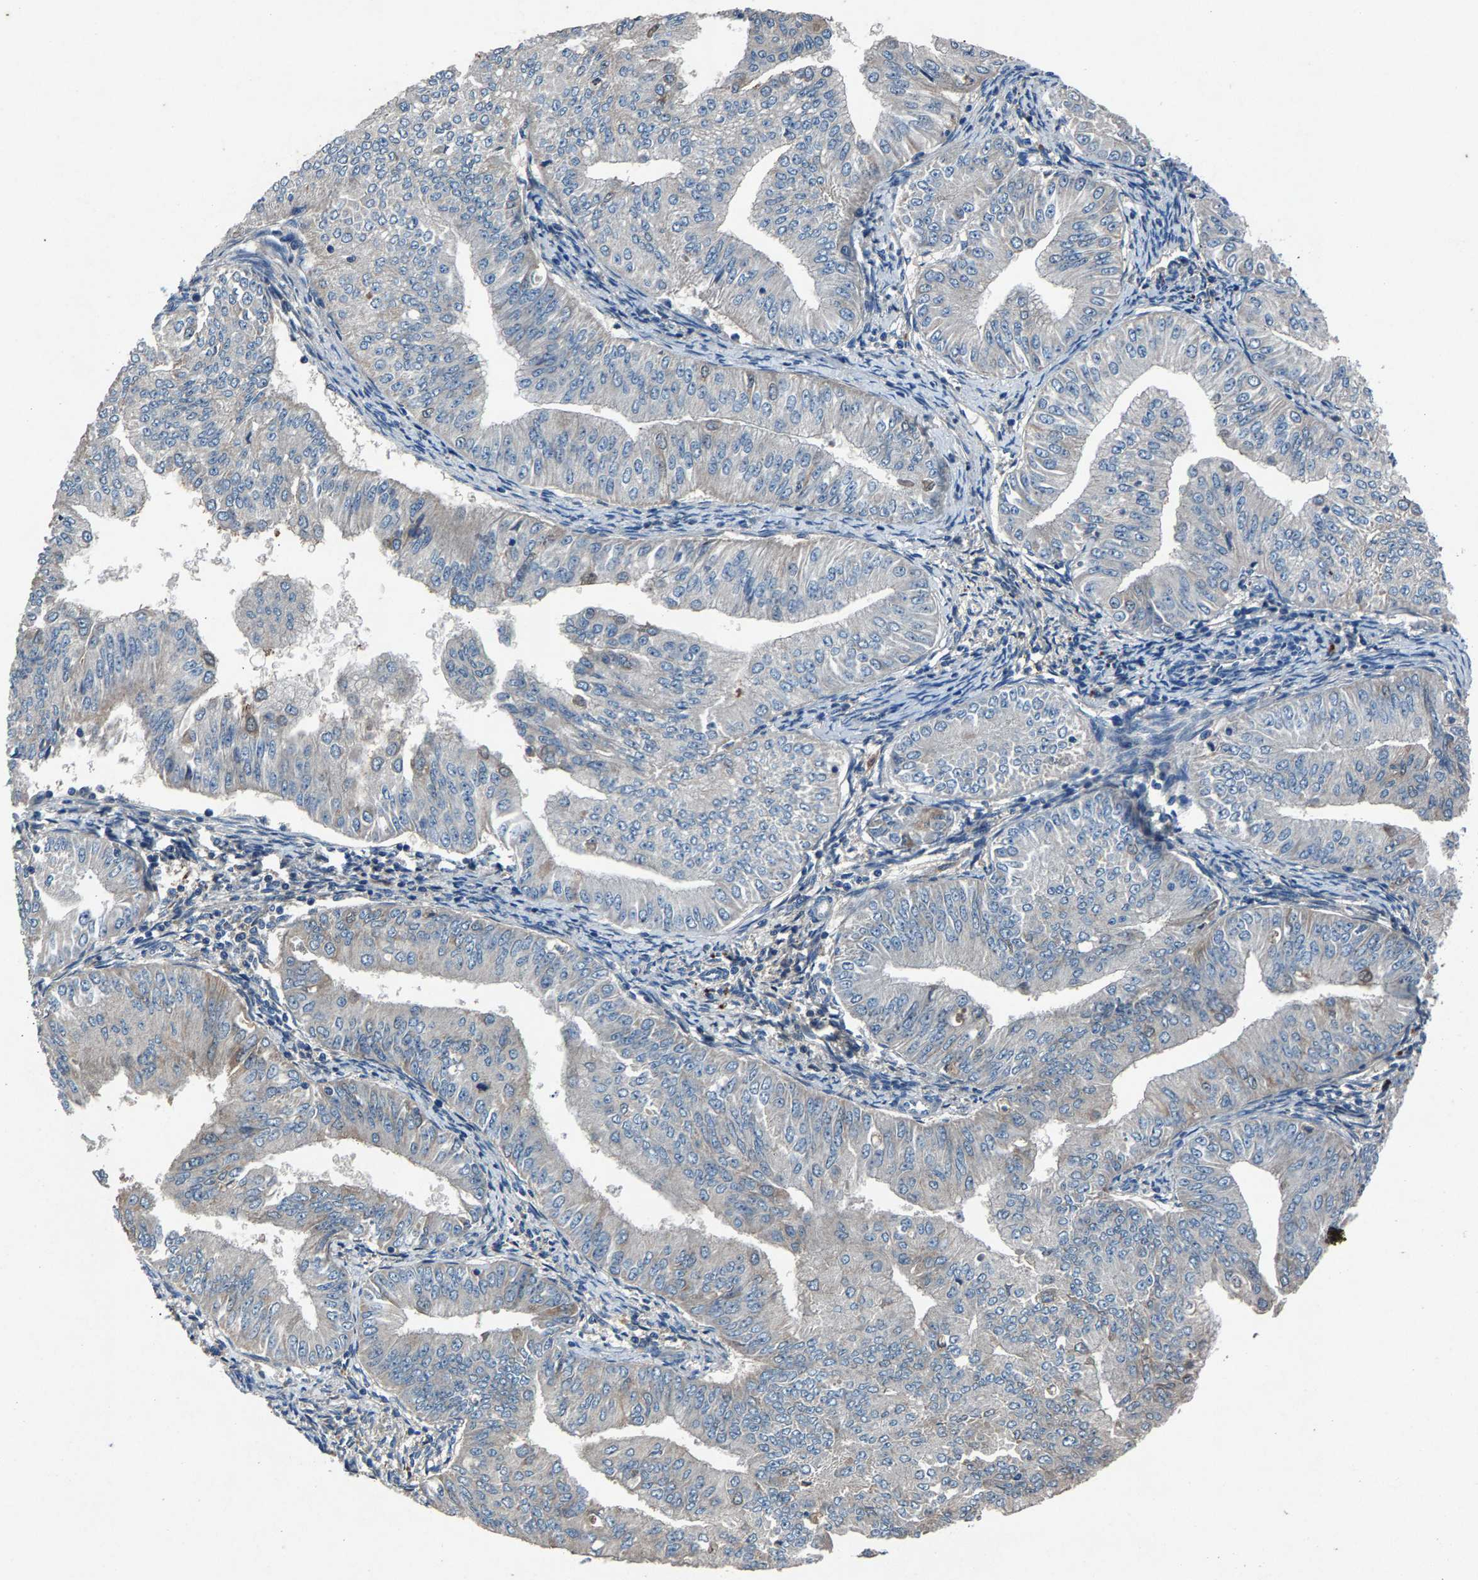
{"staining": {"intensity": "weak", "quantity": "<25%", "location": "cytoplasmic/membranous"}, "tissue": "endometrial cancer", "cell_type": "Tumor cells", "image_type": "cancer", "snomed": [{"axis": "morphology", "description": "Normal tissue, NOS"}, {"axis": "morphology", "description": "Adenocarcinoma, NOS"}, {"axis": "topography", "description": "Endometrium"}], "caption": "DAB immunohistochemical staining of human adenocarcinoma (endometrial) displays no significant staining in tumor cells.", "gene": "PRXL2C", "patient": {"sex": "female", "age": 53}}